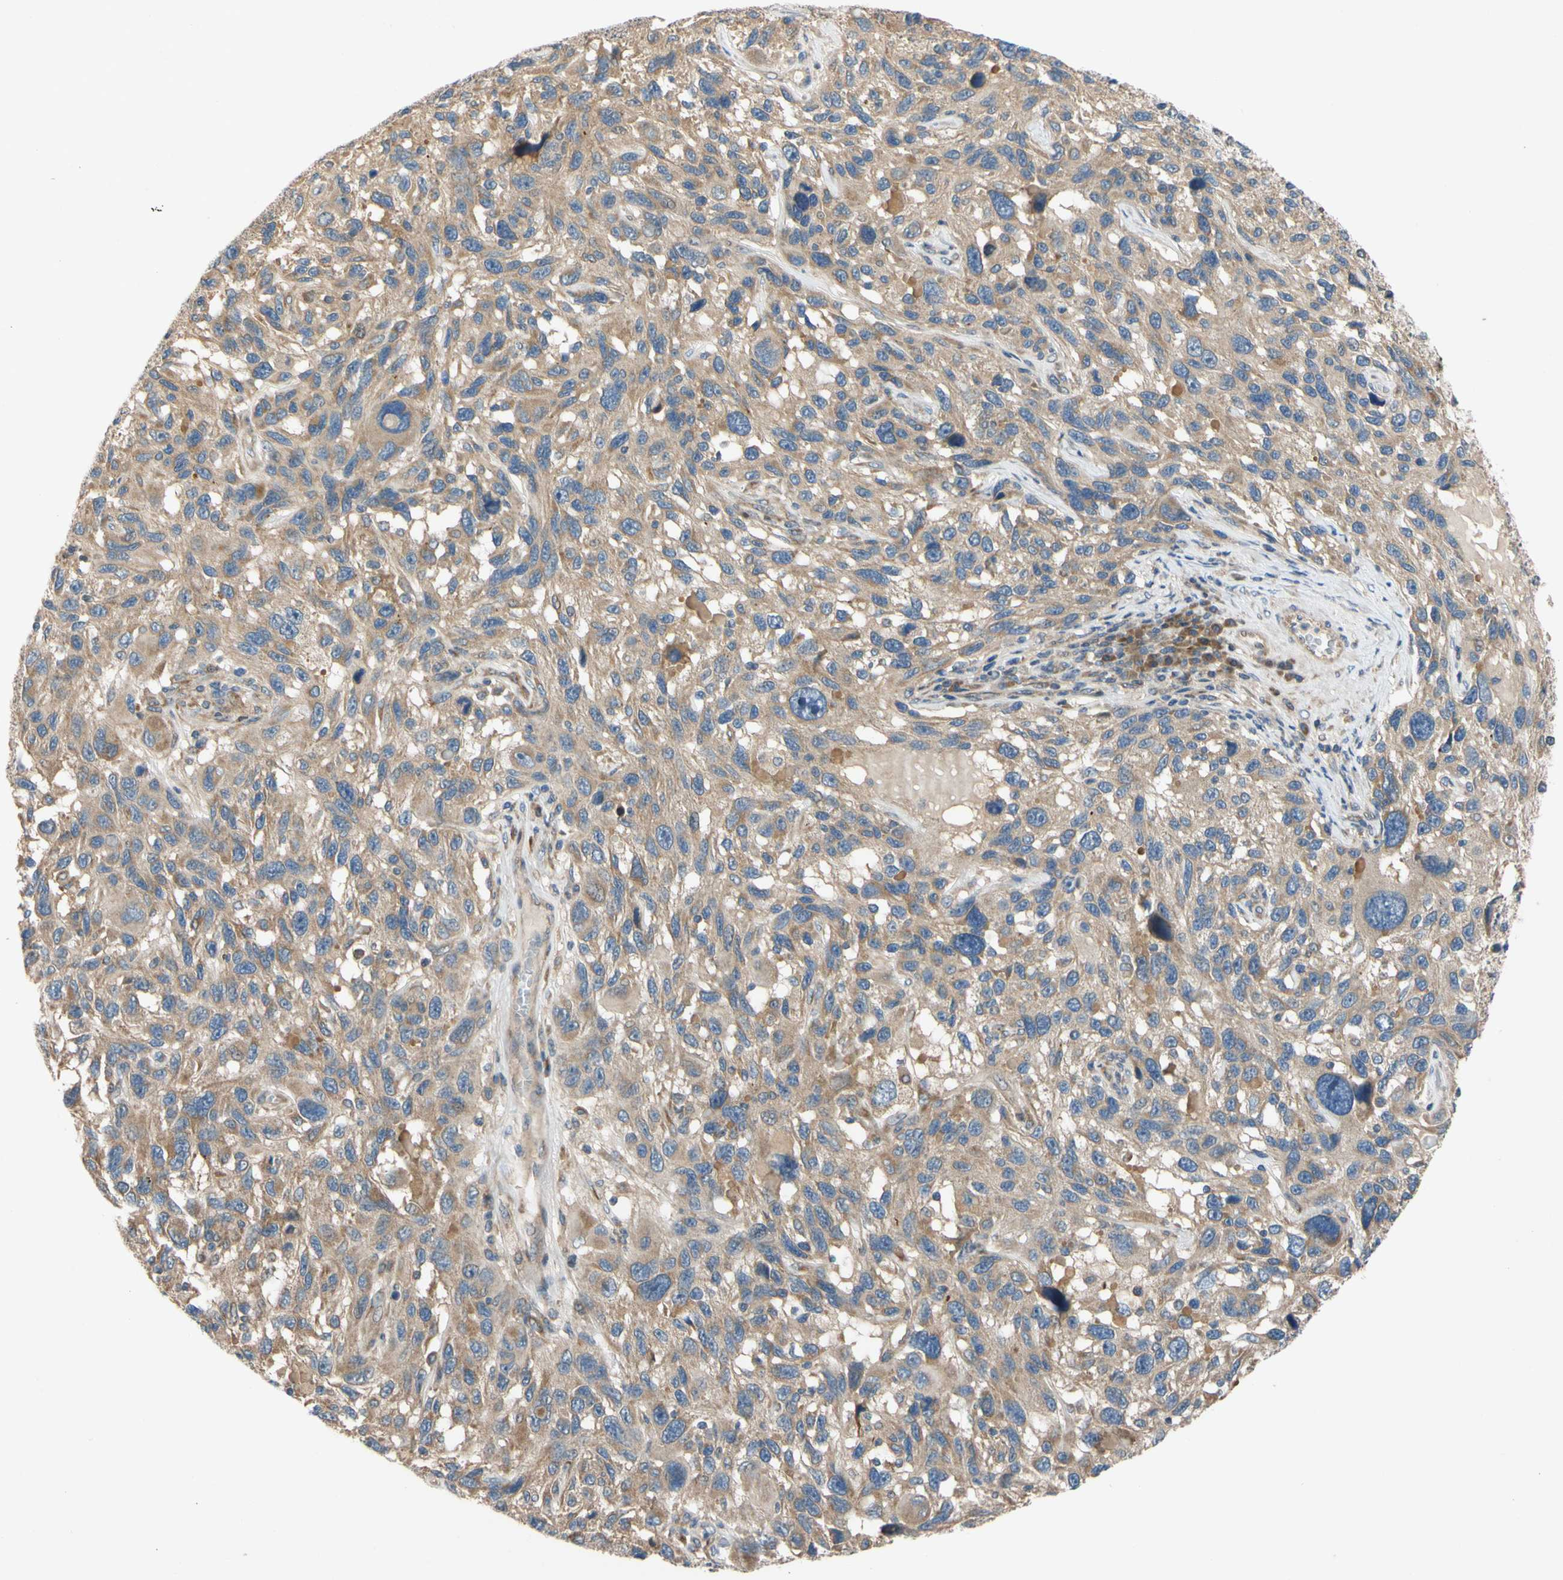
{"staining": {"intensity": "moderate", "quantity": ">75%", "location": "cytoplasmic/membranous"}, "tissue": "melanoma", "cell_type": "Tumor cells", "image_type": "cancer", "snomed": [{"axis": "morphology", "description": "Malignant melanoma, NOS"}, {"axis": "topography", "description": "Skin"}], "caption": "This histopathology image exhibits IHC staining of melanoma, with medium moderate cytoplasmic/membranous positivity in approximately >75% of tumor cells.", "gene": "MBTPS2", "patient": {"sex": "male", "age": 53}}